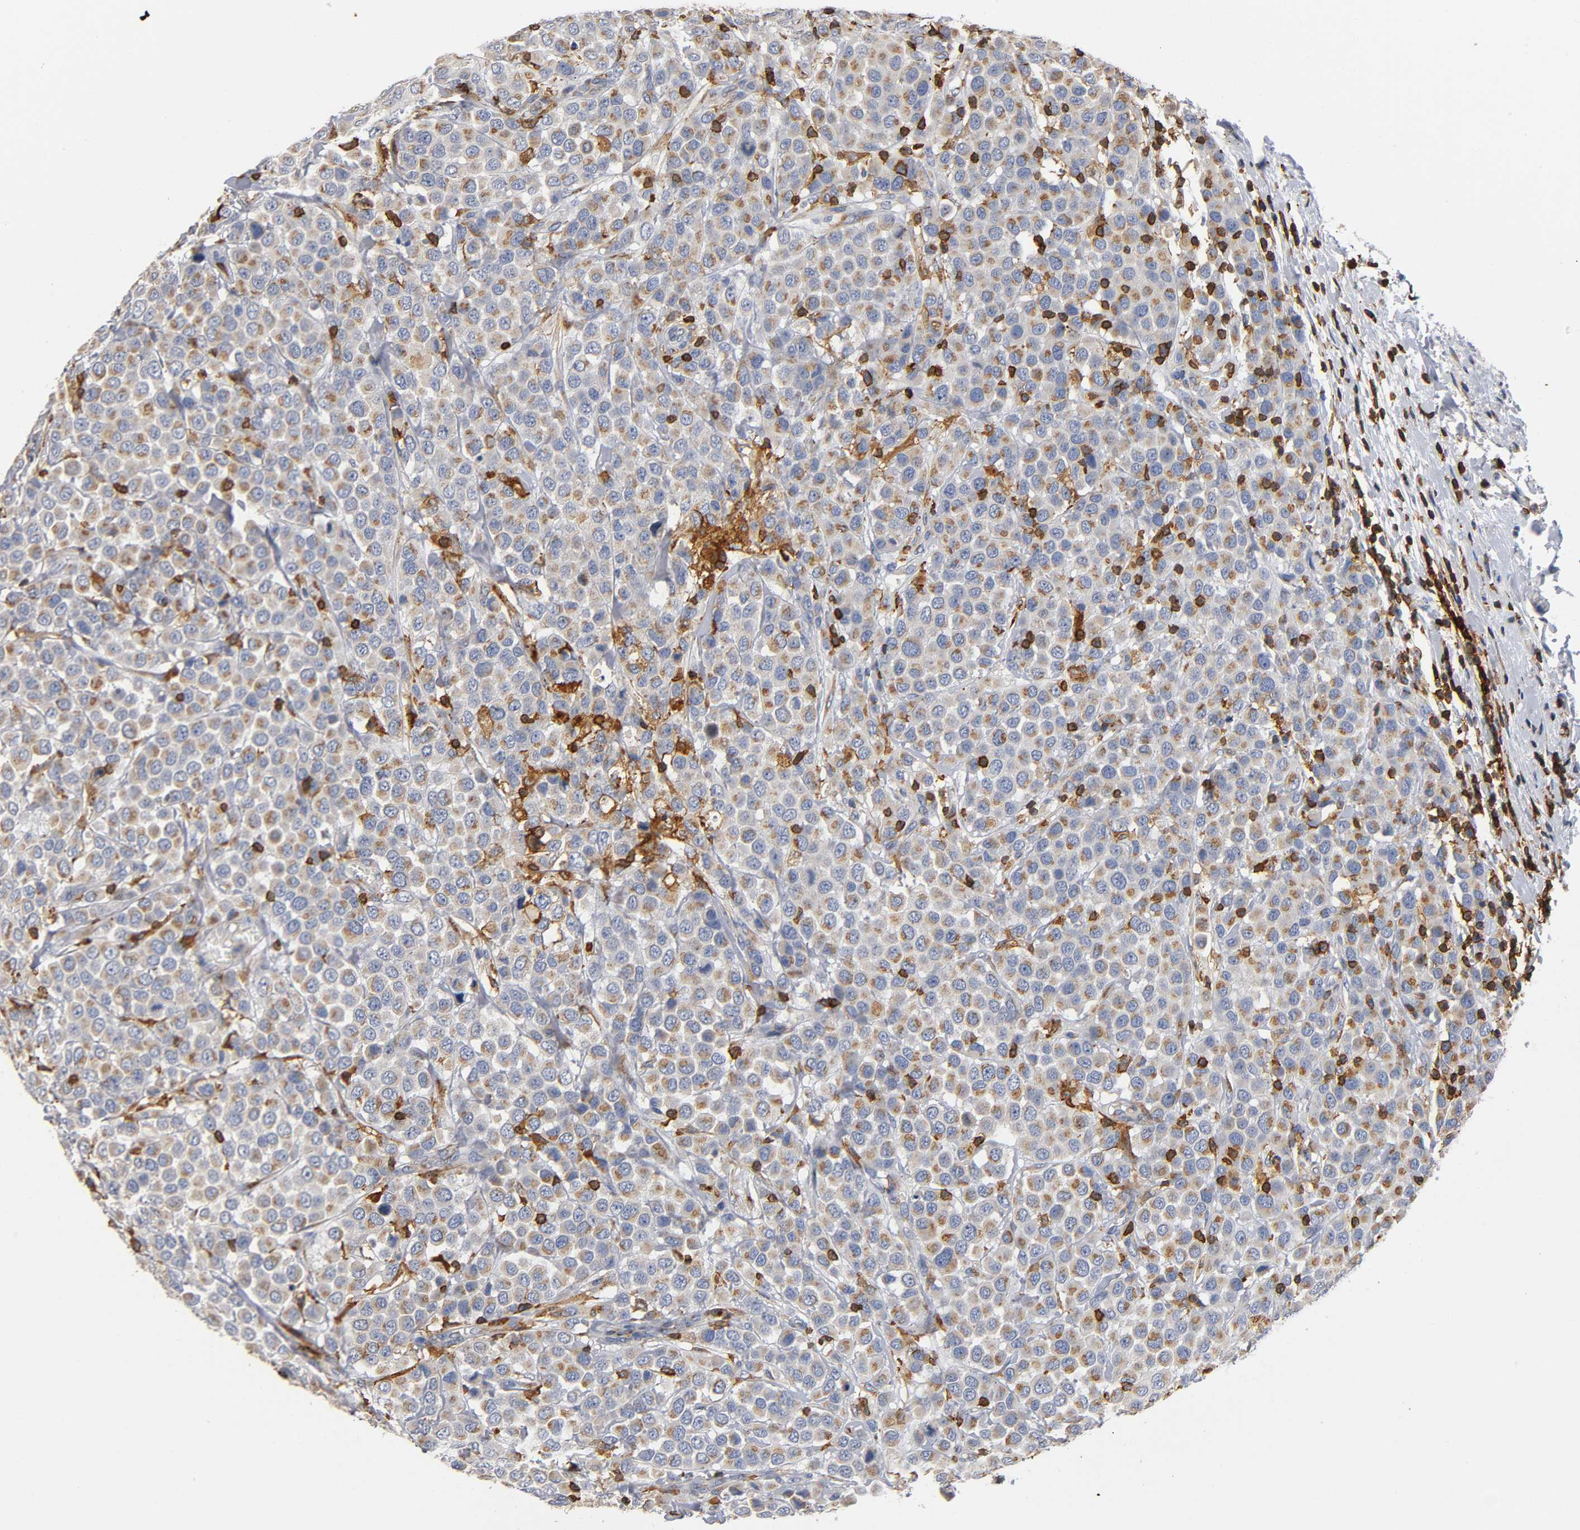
{"staining": {"intensity": "moderate", "quantity": ">75%", "location": "cytoplasmic/membranous"}, "tissue": "breast cancer", "cell_type": "Tumor cells", "image_type": "cancer", "snomed": [{"axis": "morphology", "description": "Duct carcinoma"}, {"axis": "topography", "description": "Breast"}], "caption": "IHC photomicrograph of intraductal carcinoma (breast) stained for a protein (brown), which shows medium levels of moderate cytoplasmic/membranous positivity in approximately >75% of tumor cells.", "gene": "CAPN10", "patient": {"sex": "female", "age": 61}}